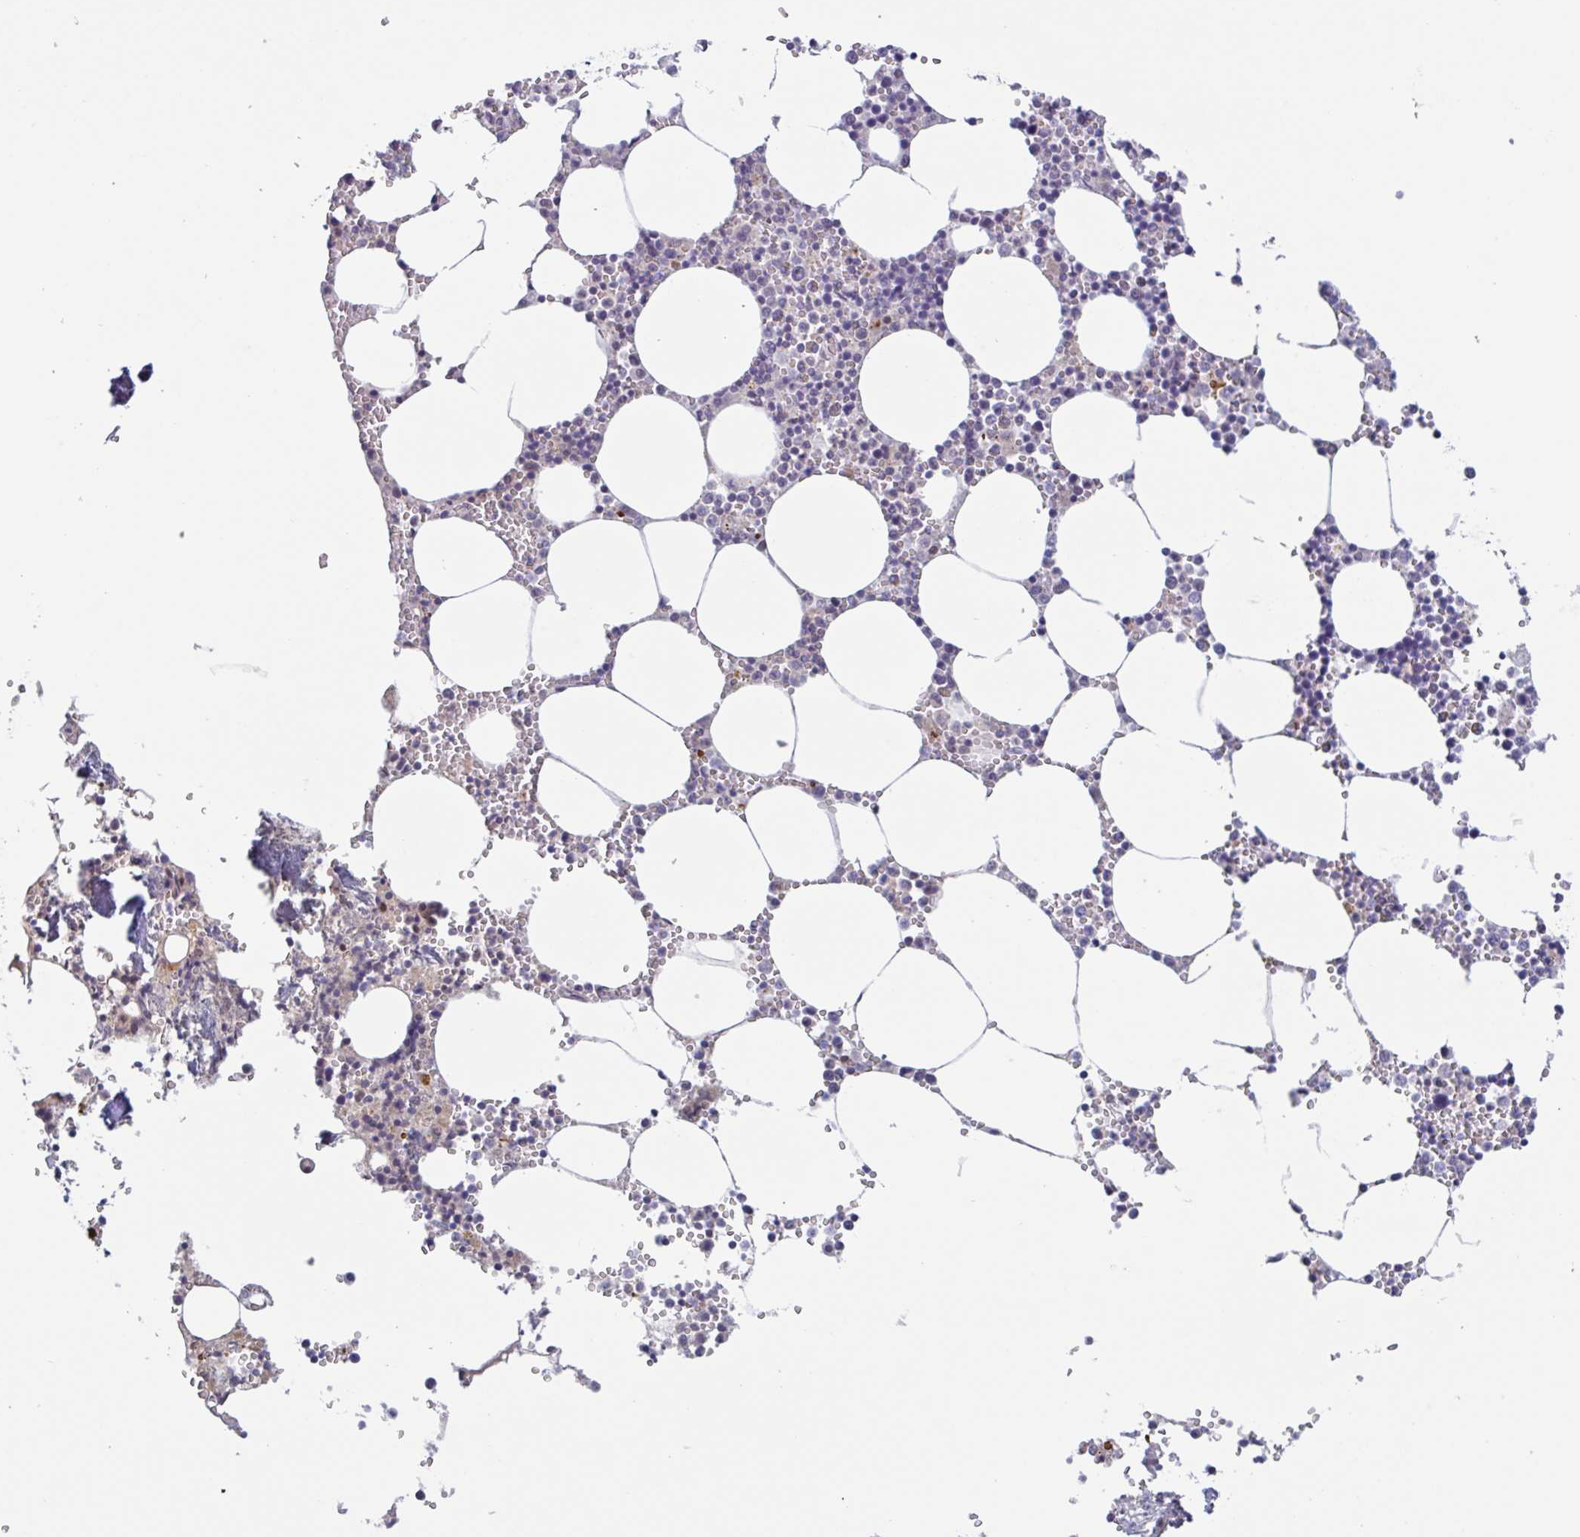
{"staining": {"intensity": "moderate", "quantity": "<25%", "location": "nuclear"}, "tissue": "bone marrow", "cell_type": "Hematopoietic cells", "image_type": "normal", "snomed": [{"axis": "morphology", "description": "Normal tissue, NOS"}, {"axis": "topography", "description": "Bone marrow"}], "caption": "IHC image of normal bone marrow: bone marrow stained using immunohistochemistry demonstrates low levels of moderate protein expression localized specifically in the nuclear of hematopoietic cells, appearing as a nuclear brown color.", "gene": "PLG", "patient": {"sex": "male", "age": 54}}